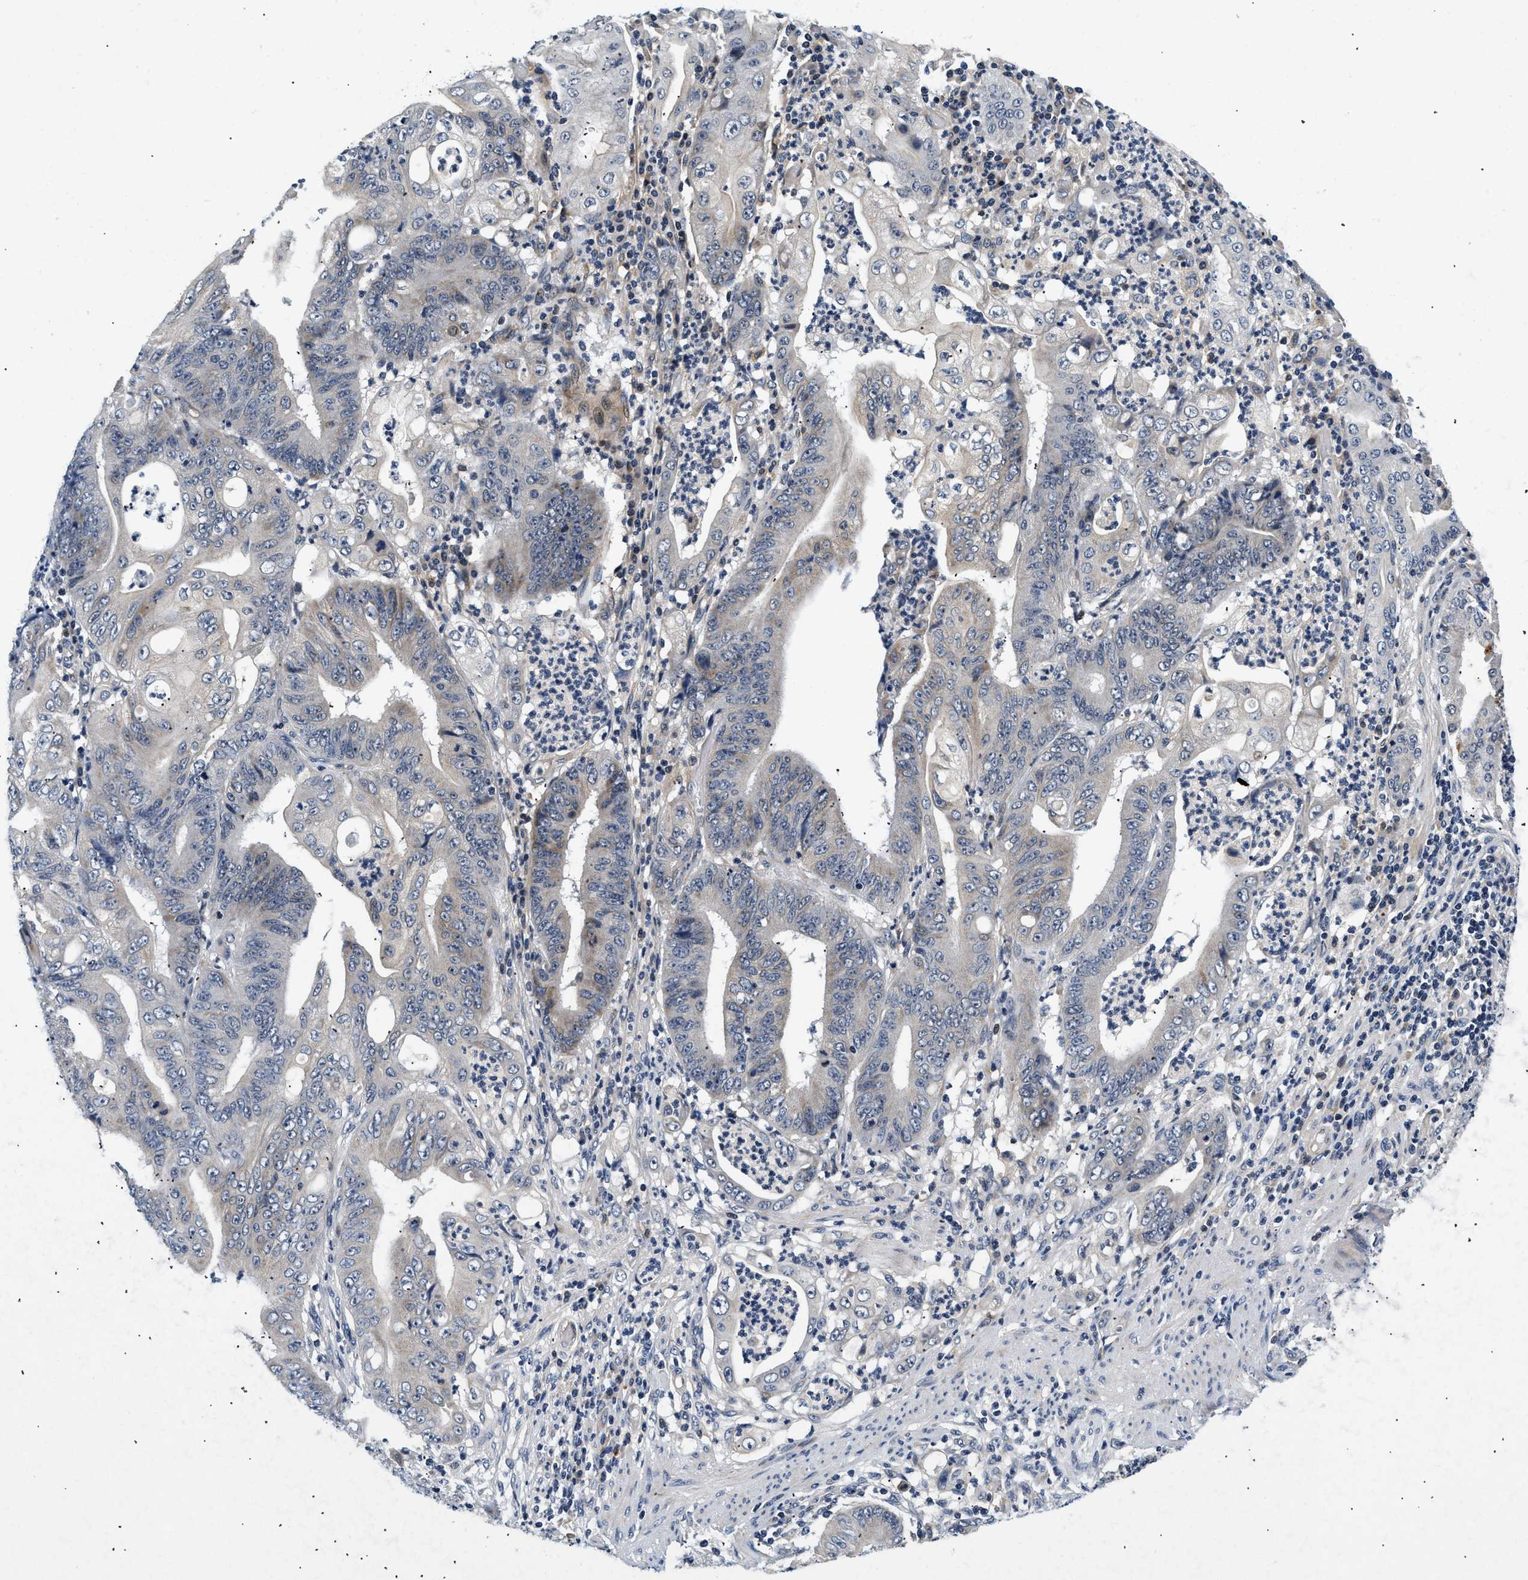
{"staining": {"intensity": "weak", "quantity": "<25%", "location": "cytoplasmic/membranous"}, "tissue": "stomach cancer", "cell_type": "Tumor cells", "image_type": "cancer", "snomed": [{"axis": "morphology", "description": "Adenocarcinoma, NOS"}, {"axis": "topography", "description": "Stomach"}], "caption": "Histopathology image shows no significant protein positivity in tumor cells of stomach adenocarcinoma.", "gene": "PDP1", "patient": {"sex": "female", "age": 73}}